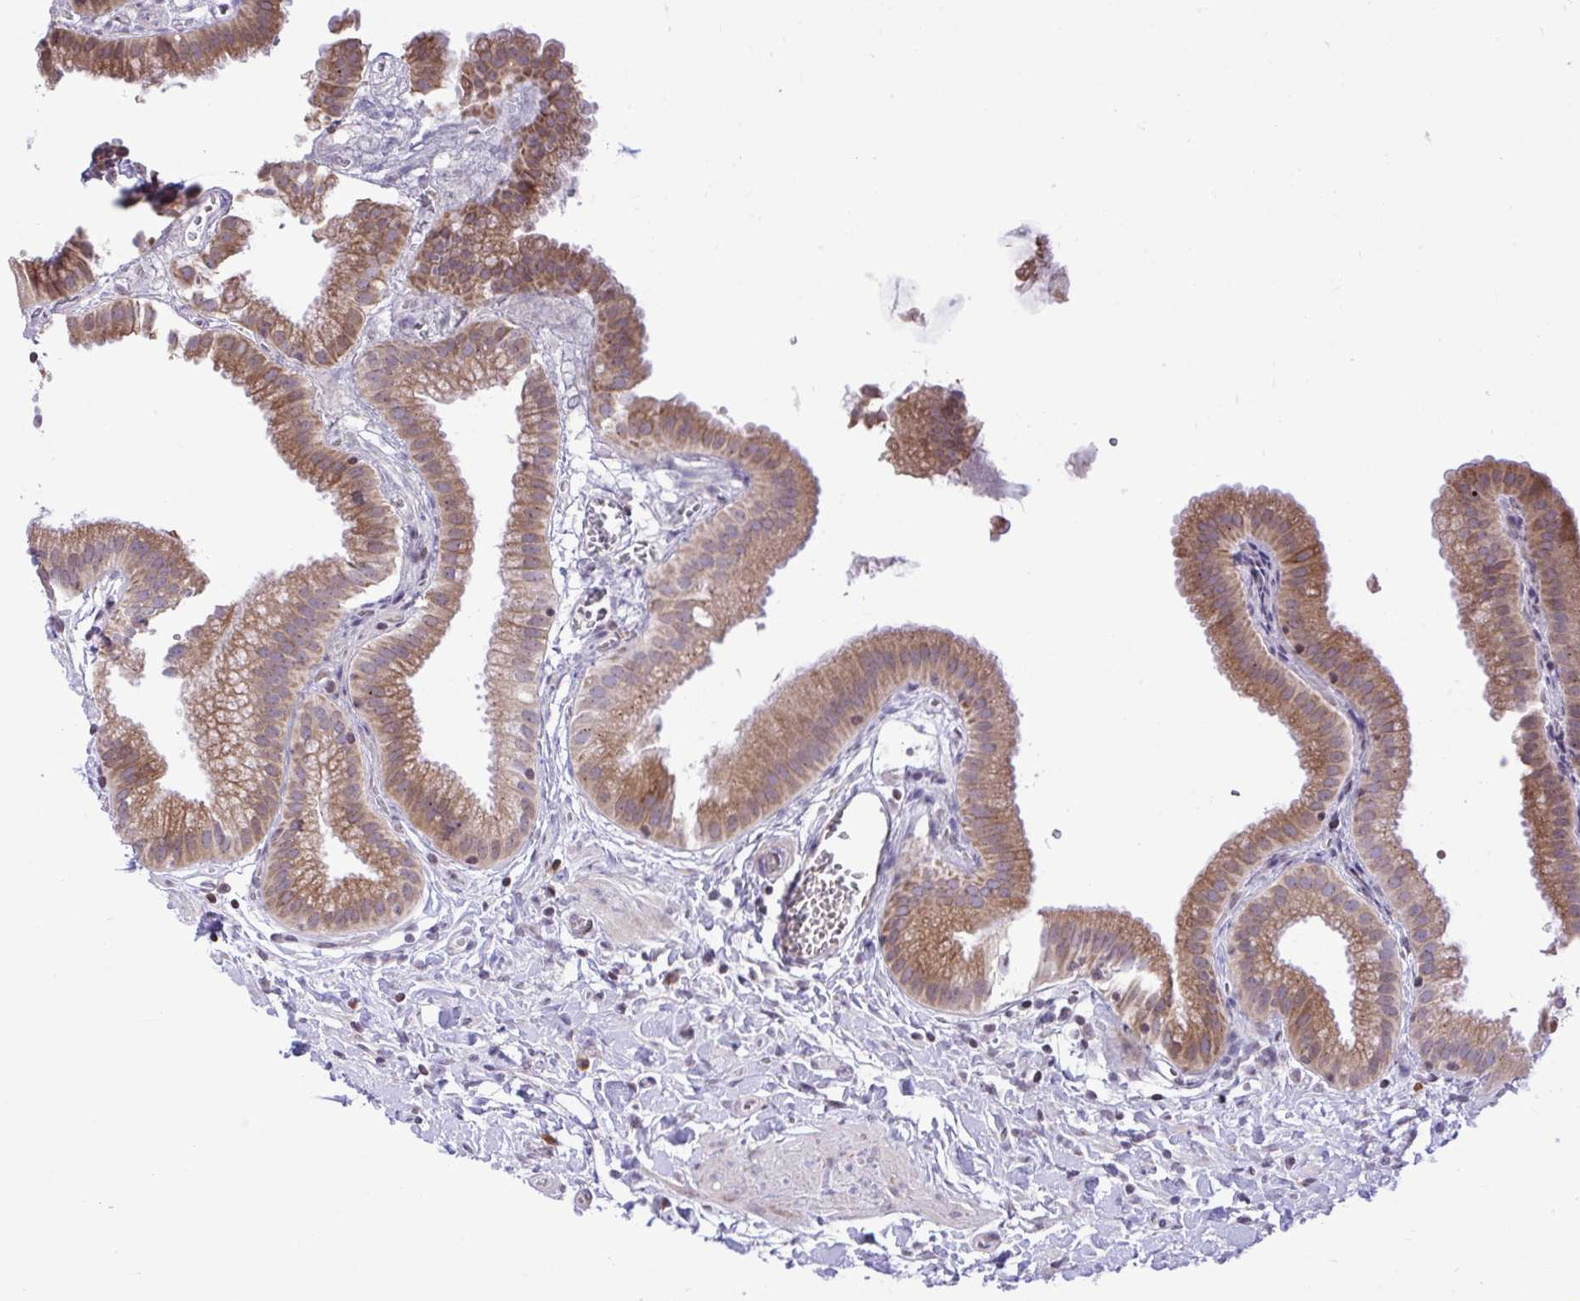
{"staining": {"intensity": "moderate", "quantity": ">75%", "location": "cytoplasmic/membranous"}, "tissue": "gallbladder", "cell_type": "Glandular cells", "image_type": "normal", "snomed": [{"axis": "morphology", "description": "Normal tissue, NOS"}, {"axis": "topography", "description": "Gallbladder"}], "caption": "Benign gallbladder demonstrates moderate cytoplasmic/membranous expression in approximately >75% of glandular cells.", "gene": "METTL9", "patient": {"sex": "female", "age": 63}}